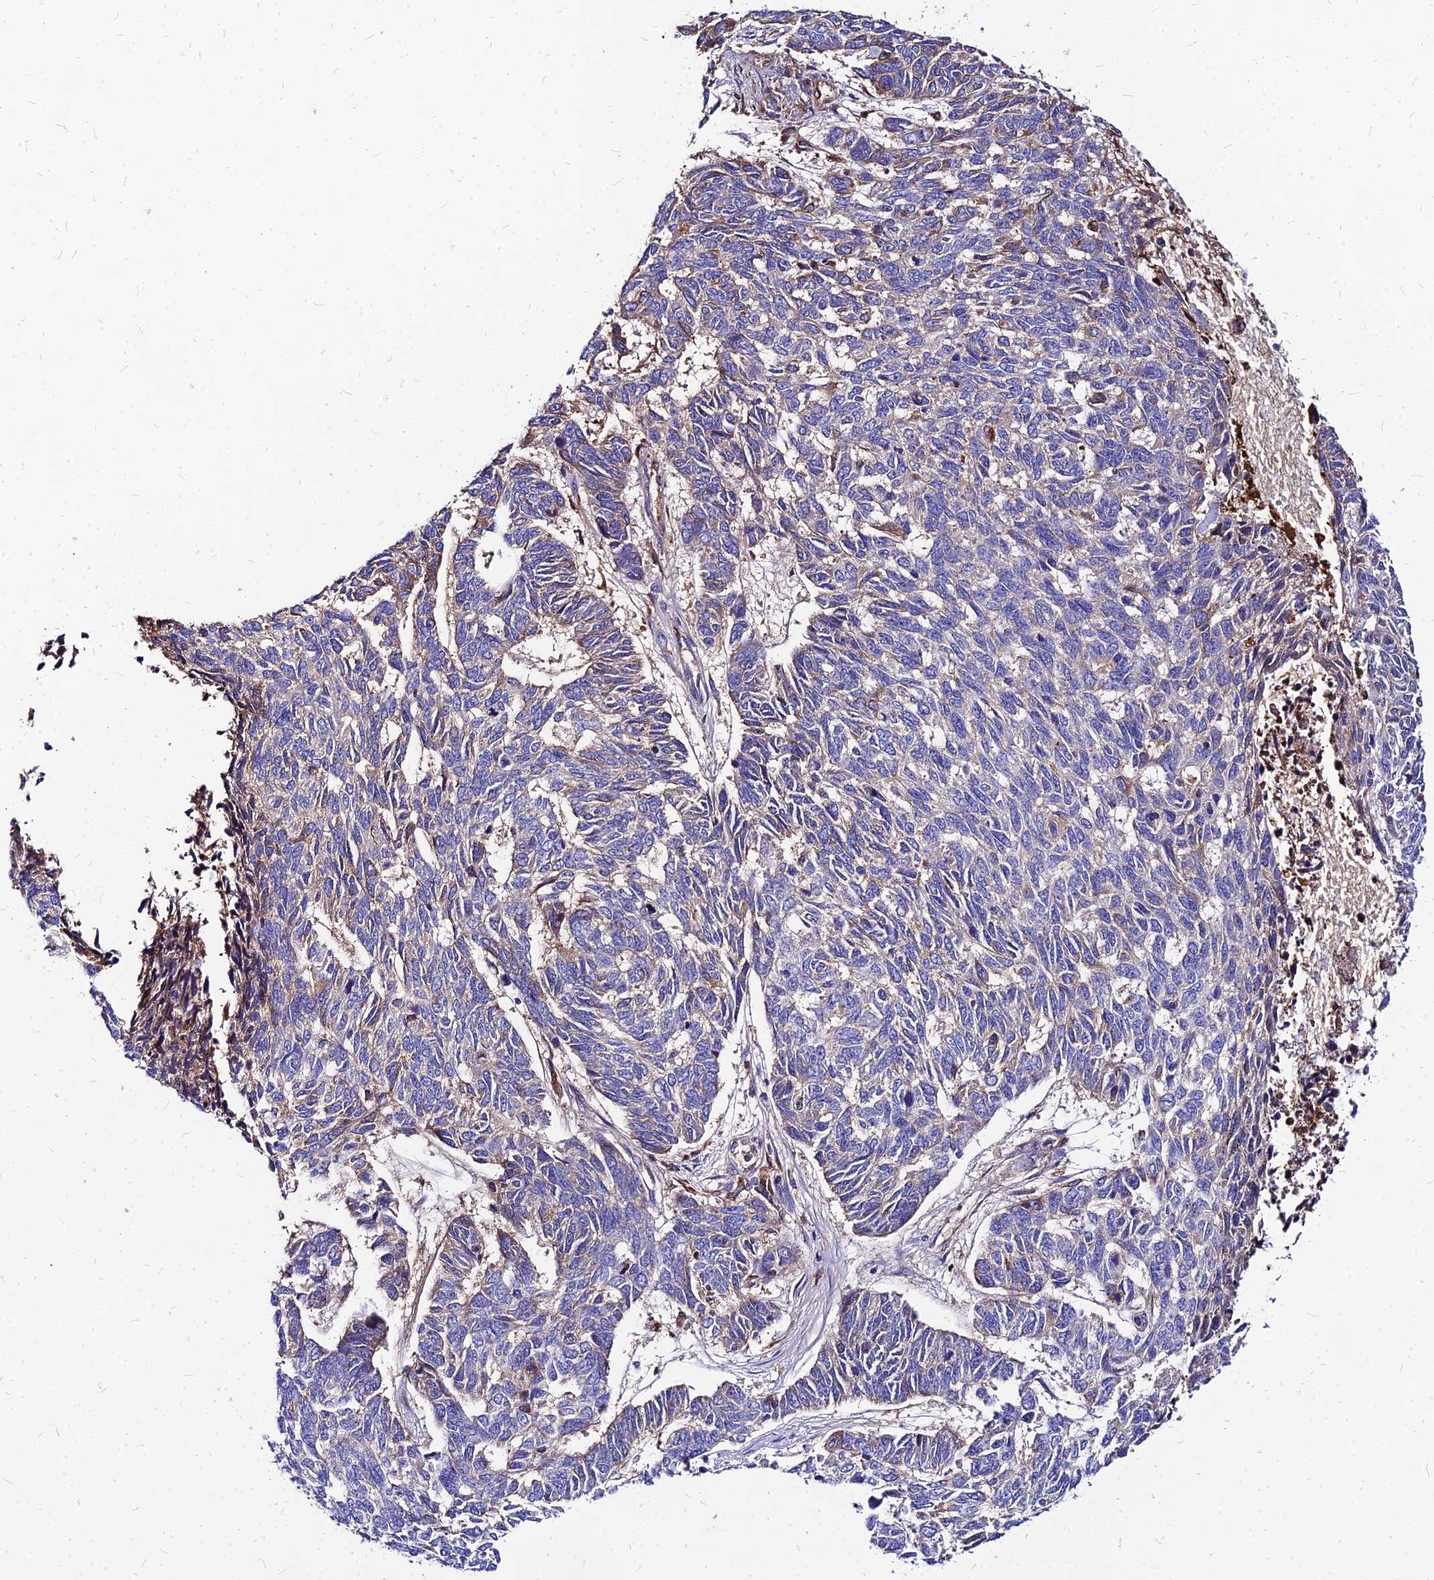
{"staining": {"intensity": "negative", "quantity": "none", "location": "none"}, "tissue": "skin cancer", "cell_type": "Tumor cells", "image_type": "cancer", "snomed": [{"axis": "morphology", "description": "Basal cell carcinoma"}, {"axis": "topography", "description": "Skin"}], "caption": "There is no significant positivity in tumor cells of skin basal cell carcinoma.", "gene": "ACSM6", "patient": {"sex": "female", "age": 65}}